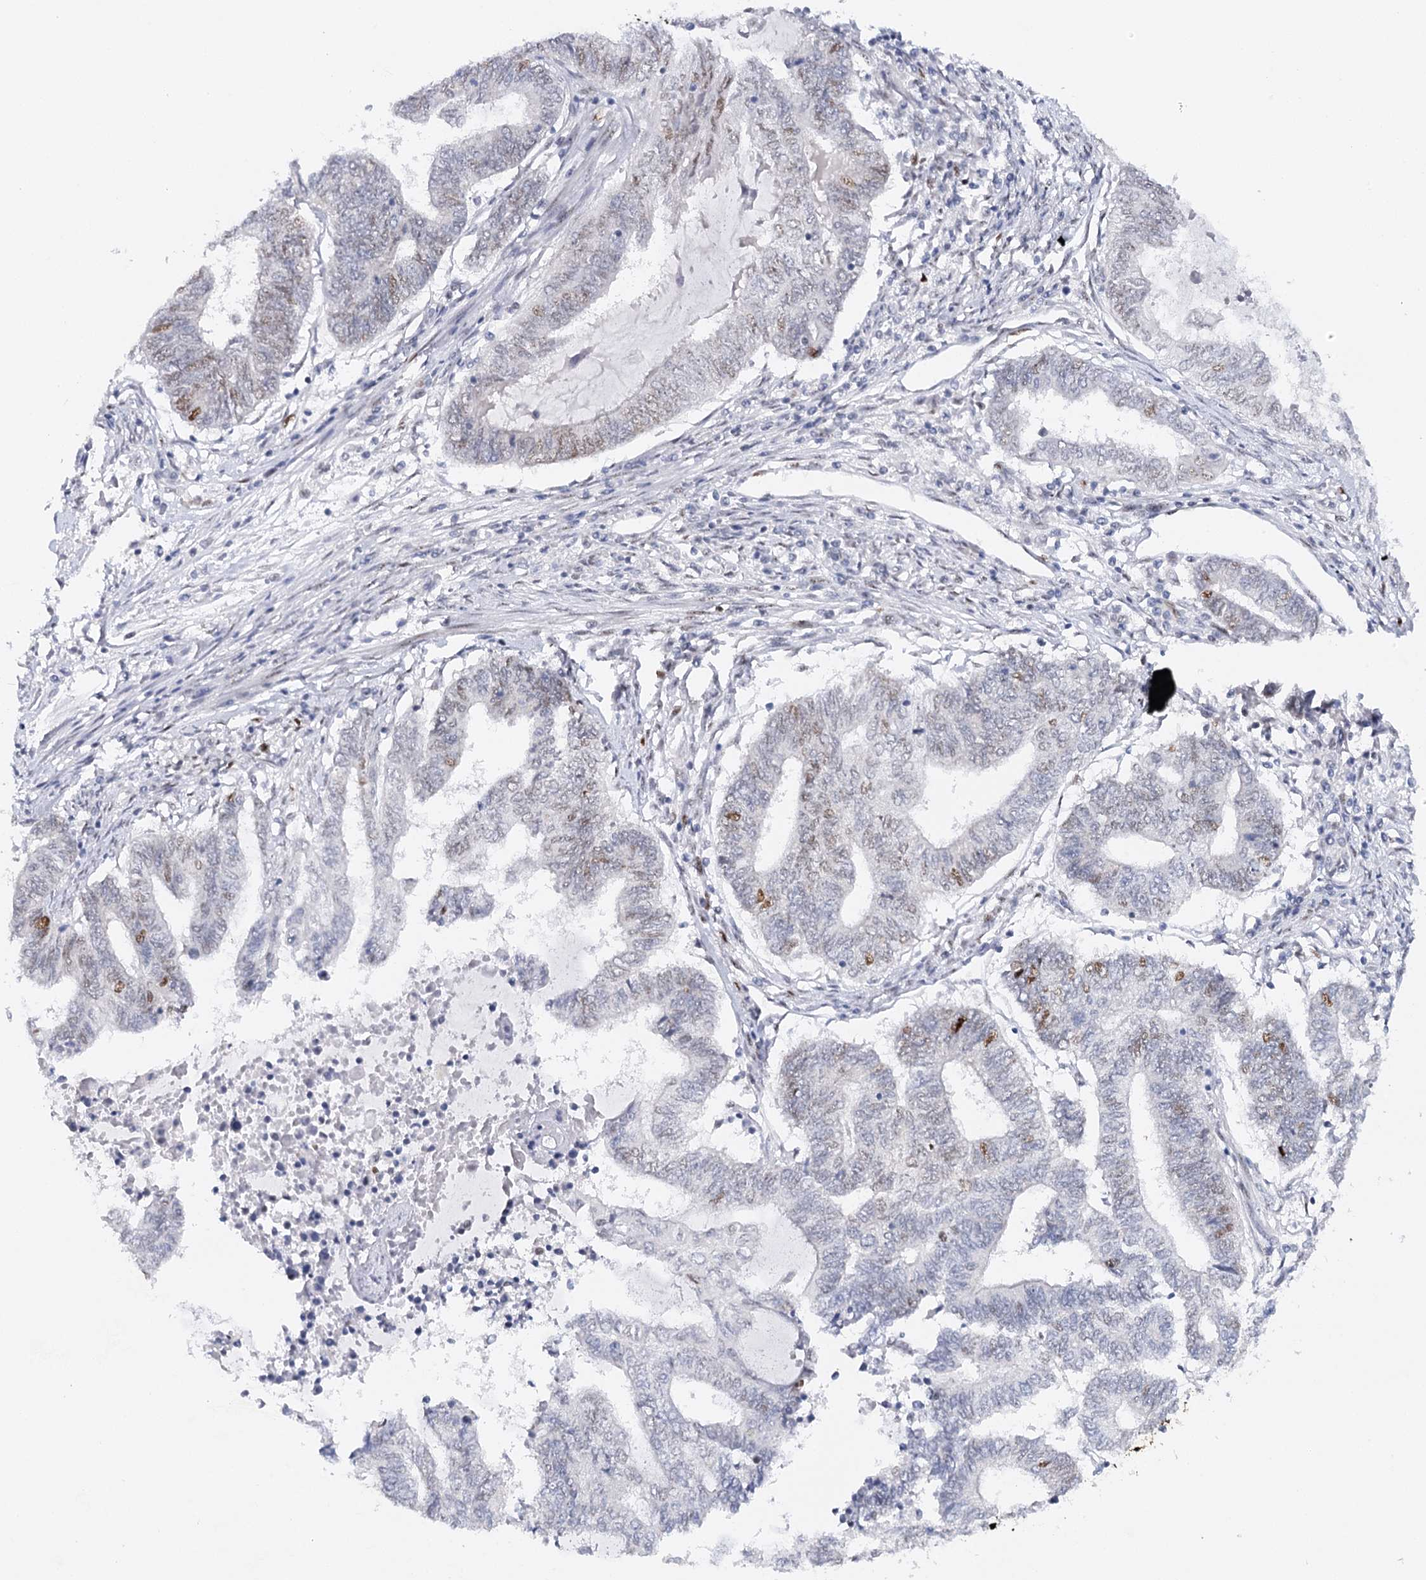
{"staining": {"intensity": "moderate", "quantity": "<25%", "location": "nuclear"}, "tissue": "endometrial cancer", "cell_type": "Tumor cells", "image_type": "cancer", "snomed": [{"axis": "morphology", "description": "Adenocarcinoma, NOS"}, {"axis": "topography", "description": "Uterus"}, {"axis": "topography", "description": "Endometrium"}], "caption": "DAB immunohistochemical staining of human endometrial cancer (adenocarcinoma) exhibits moderate nuclear protein positivity in about <25% of tumor cells.", "gene": "TP53", "patient": {"sex": "female", "age": 70}}